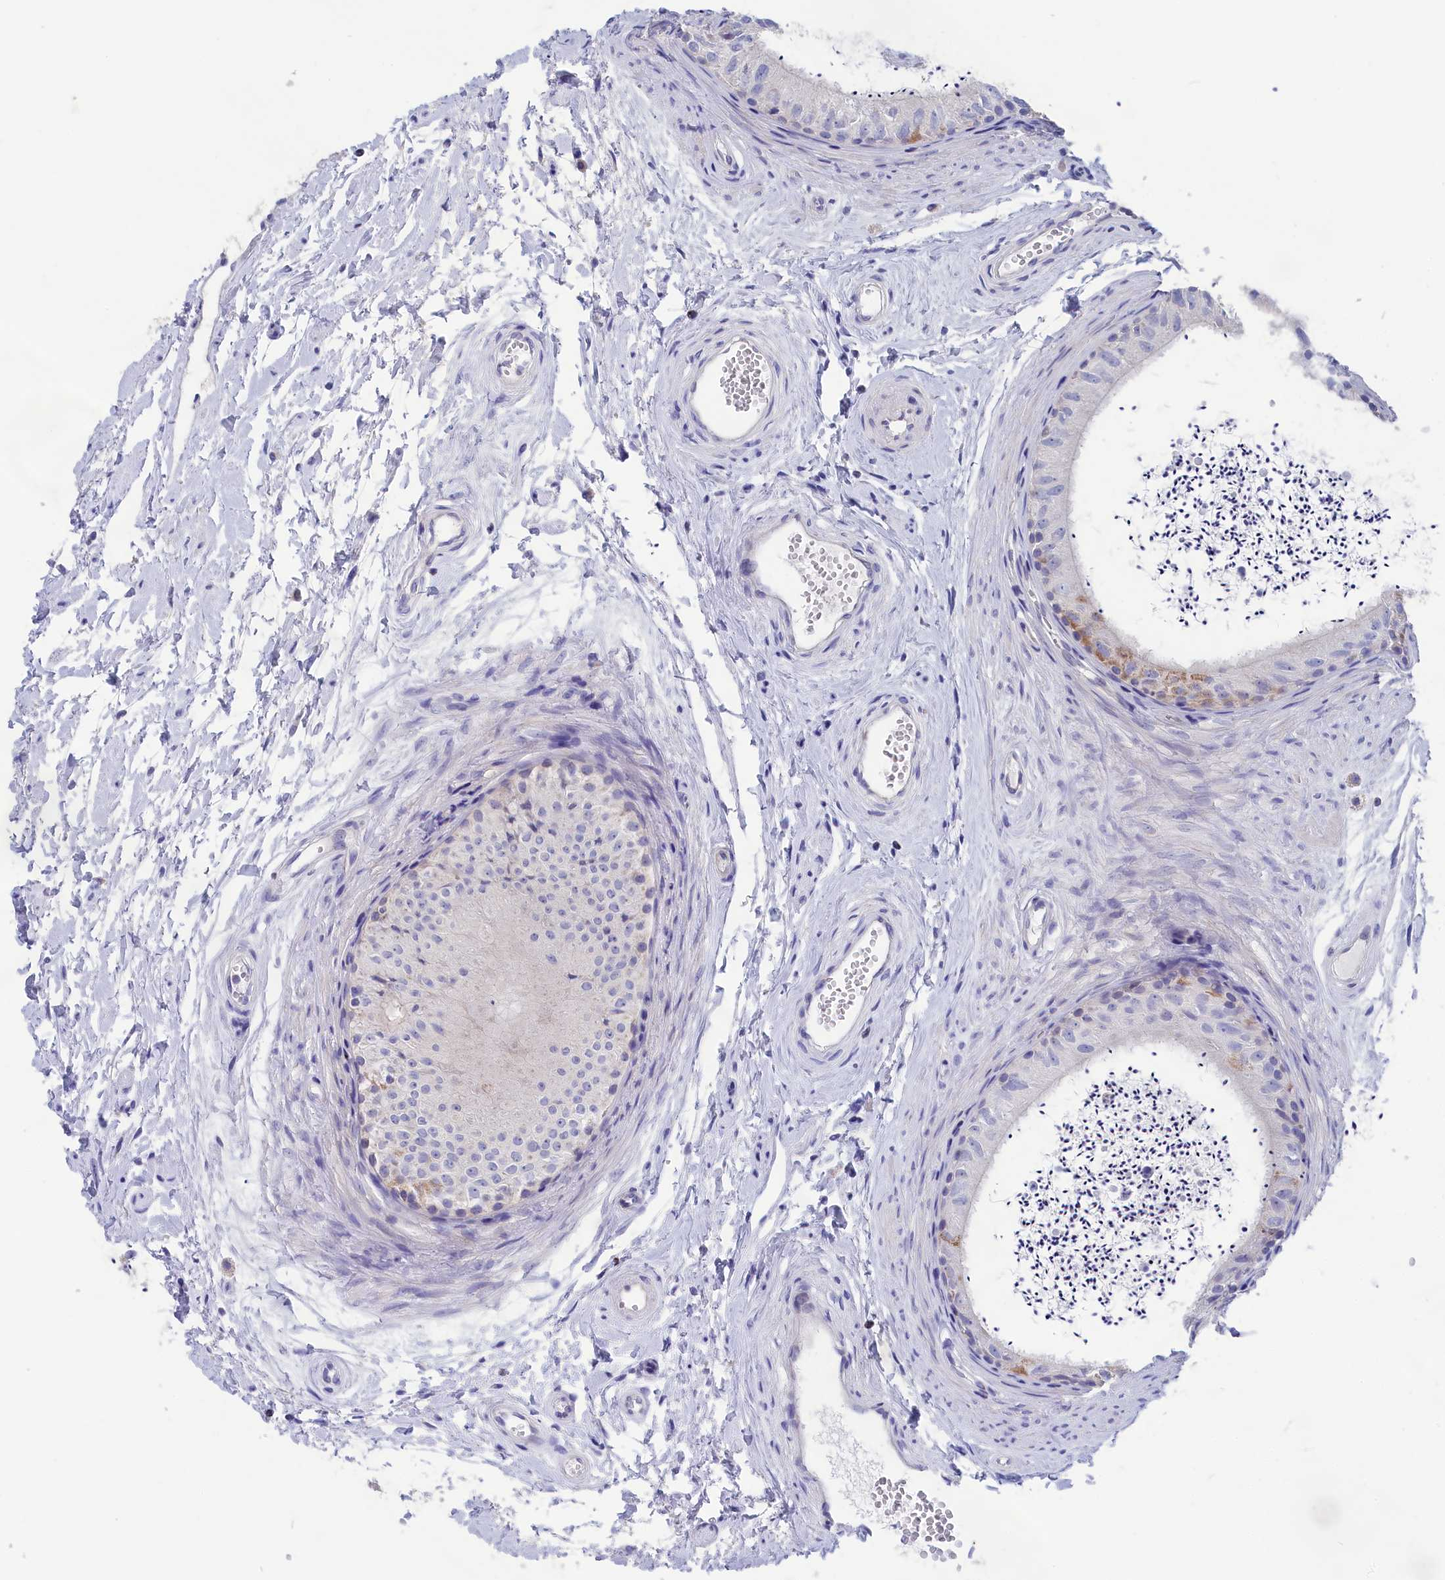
{"staining": {"intensity": "negative", "quantity": "none", "location": "none"}, "tissue": "epididymis", "cell_type": "Glandular cells", "image_type": "normal", "snomed": [{"axis": "morphology", "description": "Normal tissue, NOS"}, {"axis": "topography", "description": "Epididymis"}], "caption": "IHC micrograph of normal epididymis: human epididymis stained with DAB displays no significant protein staining in glandular cells.", "gene": "PRDM12", "patient": {"sex": "male", "age": 56}}